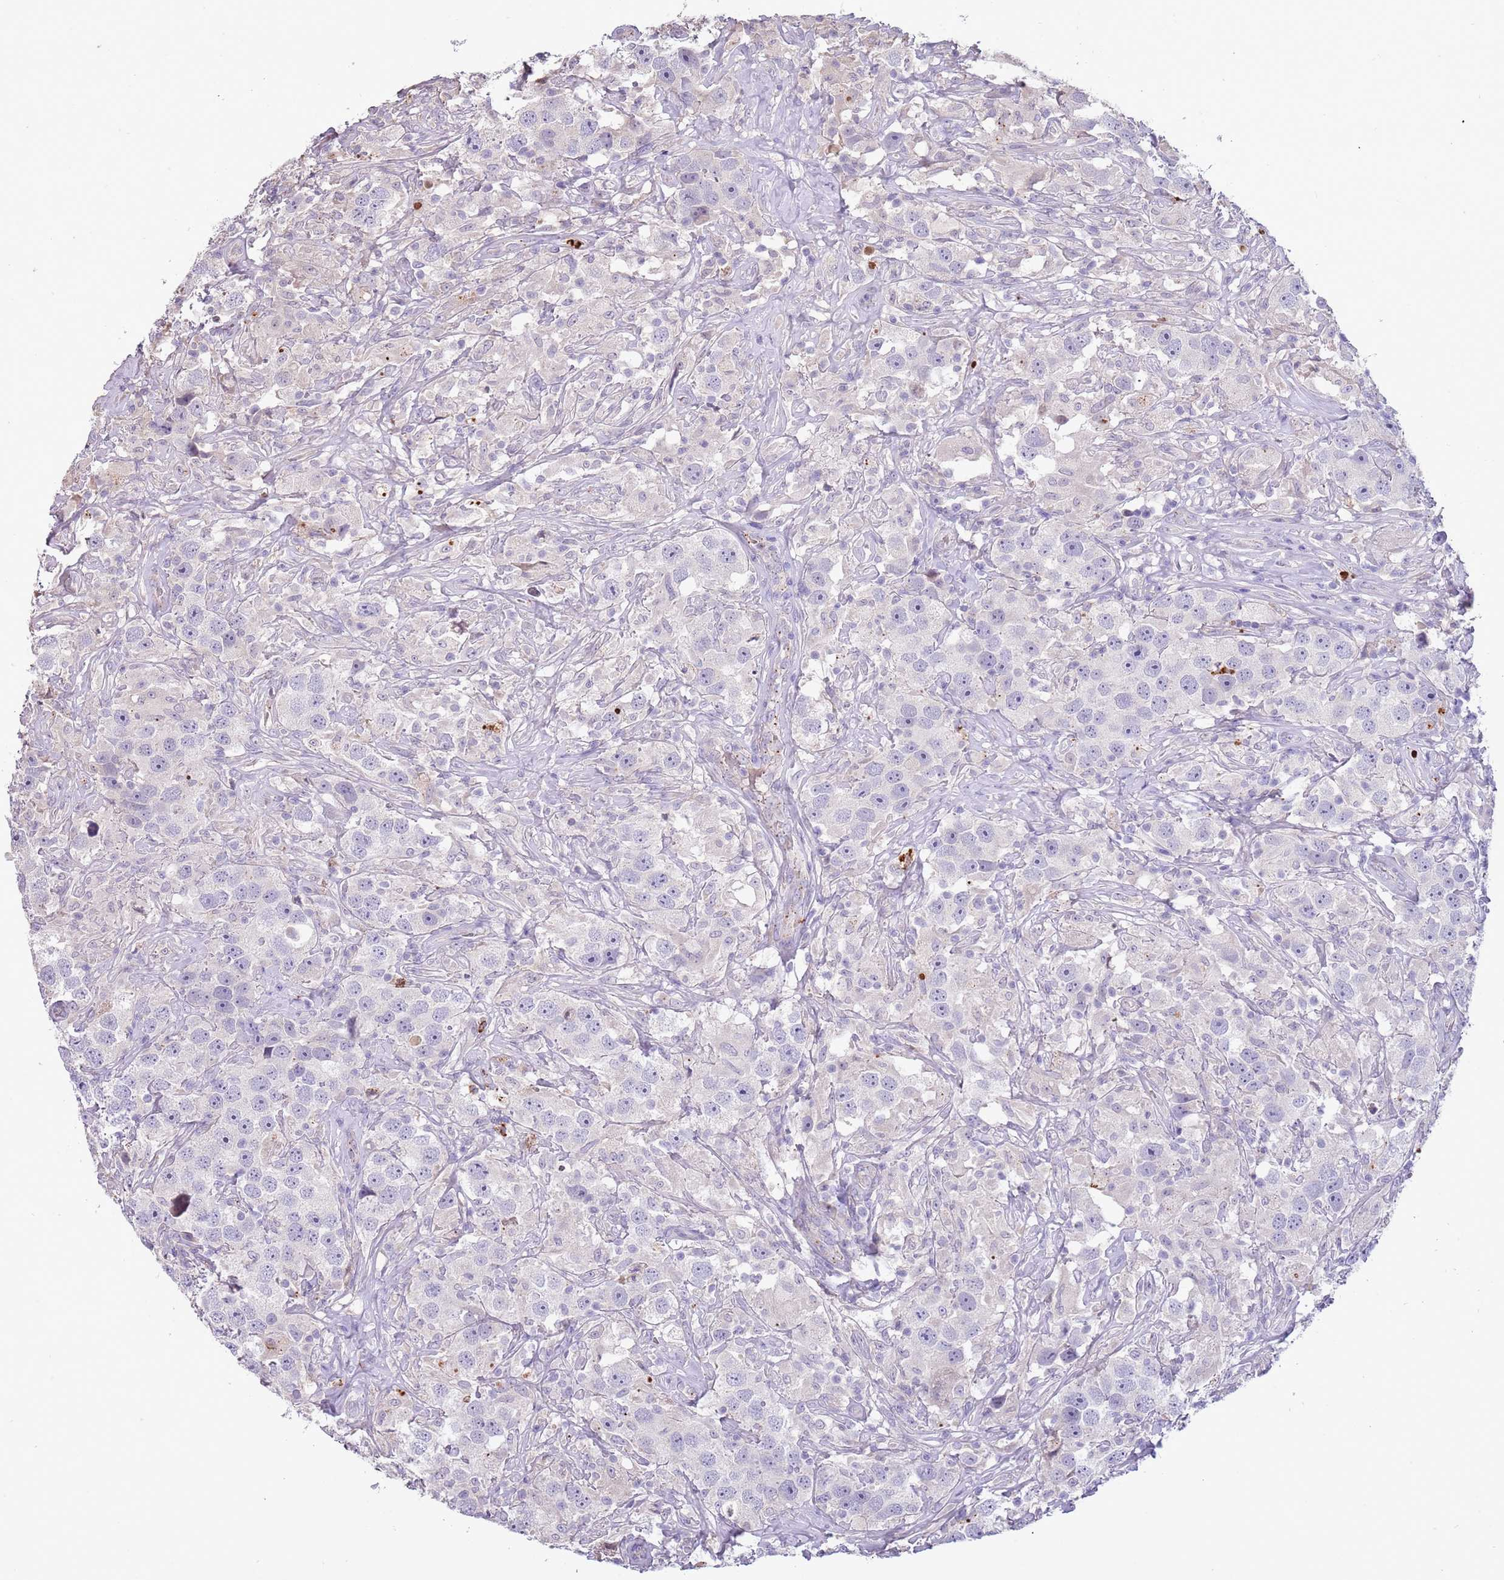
{"staining": {"intensity": "negative", "quantity": "none", "location": "none"}, "tissue": "testis cancer", "cell_type": "Tumor cells", "image_type": "cancer", "snomed": [{"axis": "morphology", "description": "Seminoma, NOS"}, {"axis": "topography", "description": "Testis"}], "caption": "DAB (3,3'-diaminobenzidine) immunohistochemical staining of testis cancer exhibits no significant positivity in tumor cells.", "gene": "P2RY13", "patient": {"sex": "male", "age": 49}}